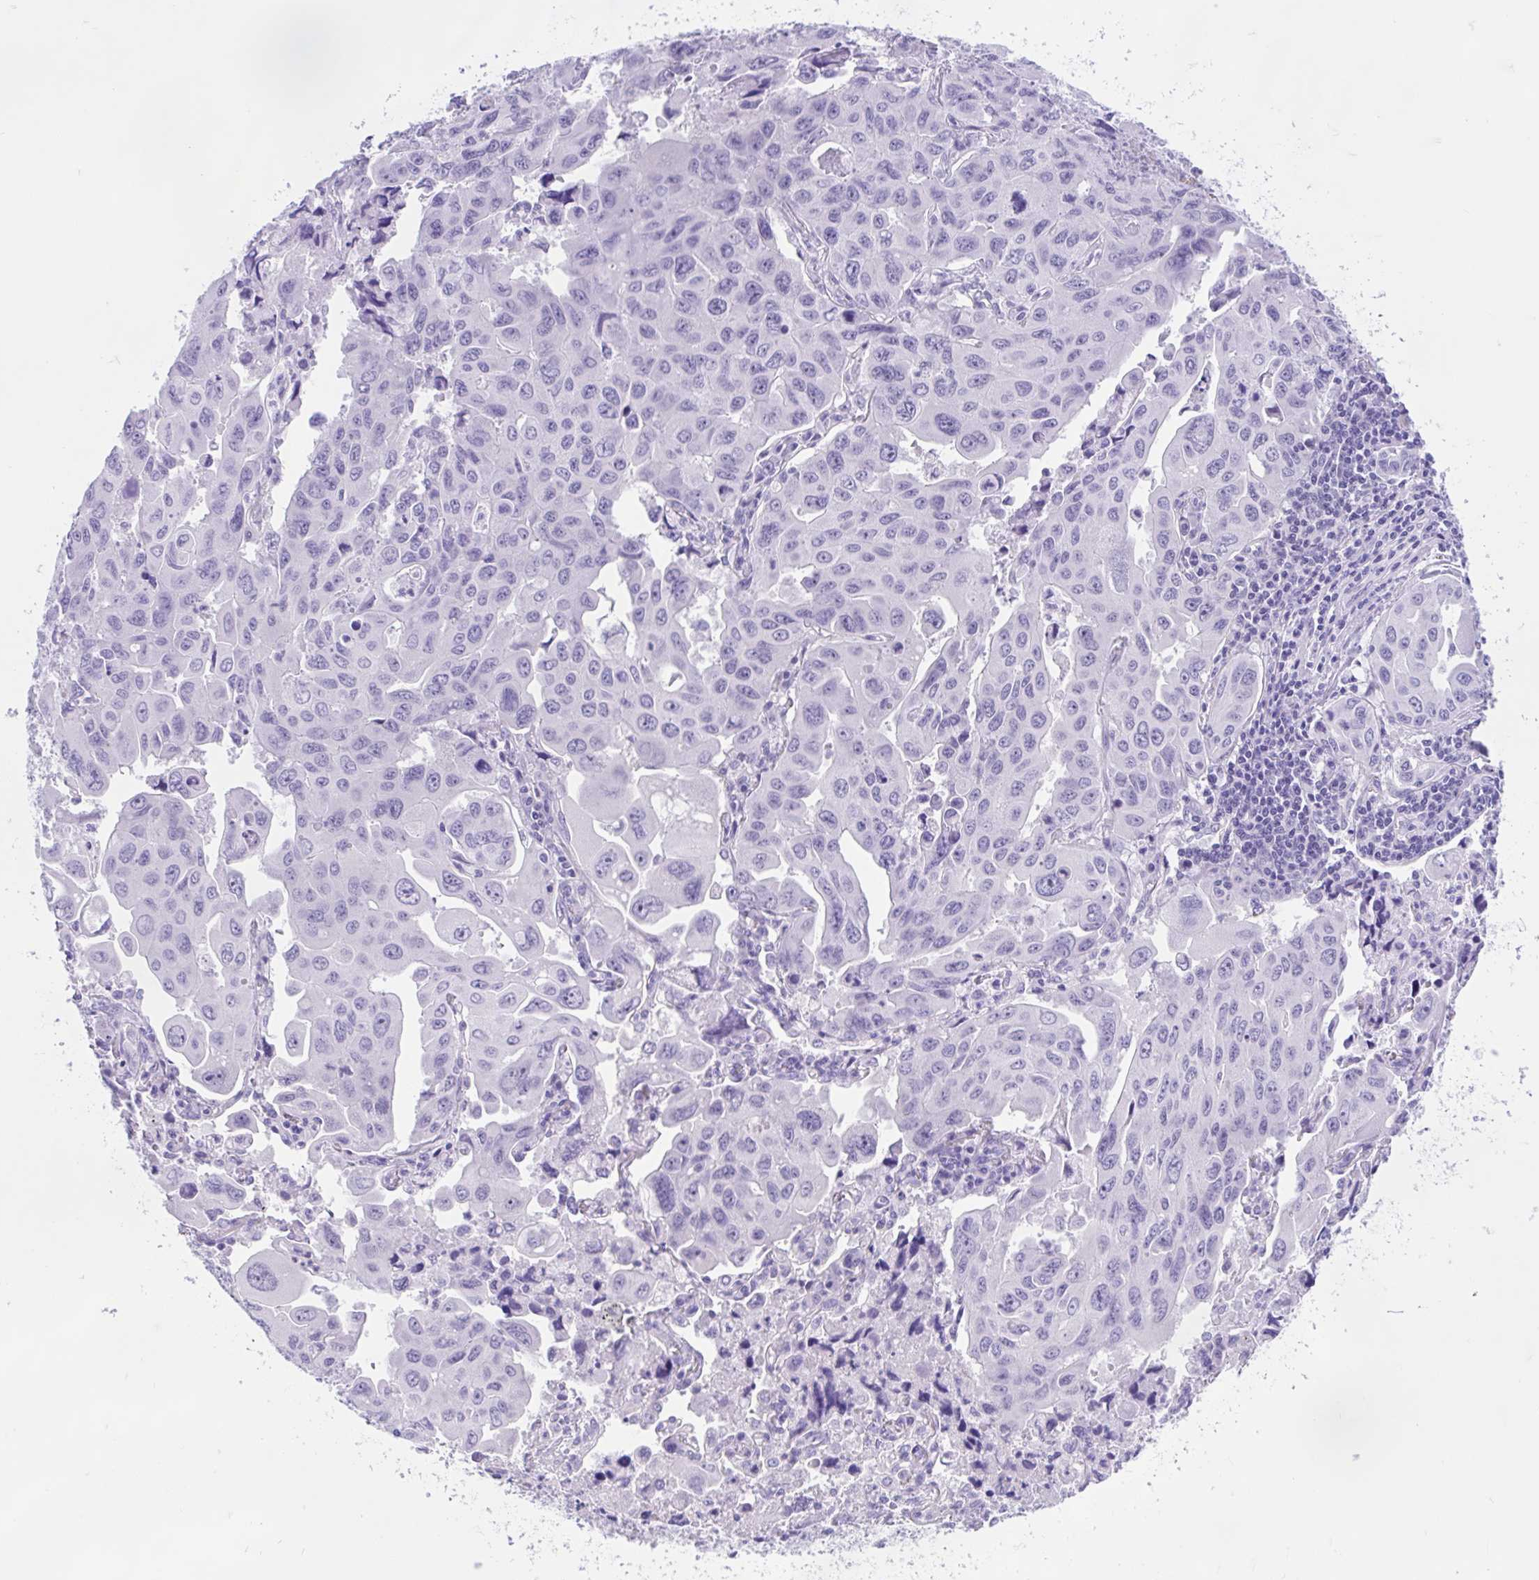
{"staining": {"intensity": "negative", "quantity": "none", "location": "none"}, "tissue": "lung cancer", "cell_type": "Tumor cells", "image_type": "cancer", "snomed": [{"axis": "morphology", "description": "Adenocarcinoma, NOS"}, {"axis": "topography", "description": "Lung"}], "caption": "Histopathology image shows no protein expression in tumor cells of adenocarcinoma (lung) tissue.", "gene": "ZNF319", "patient": {"sex": "male", "age": 64}}